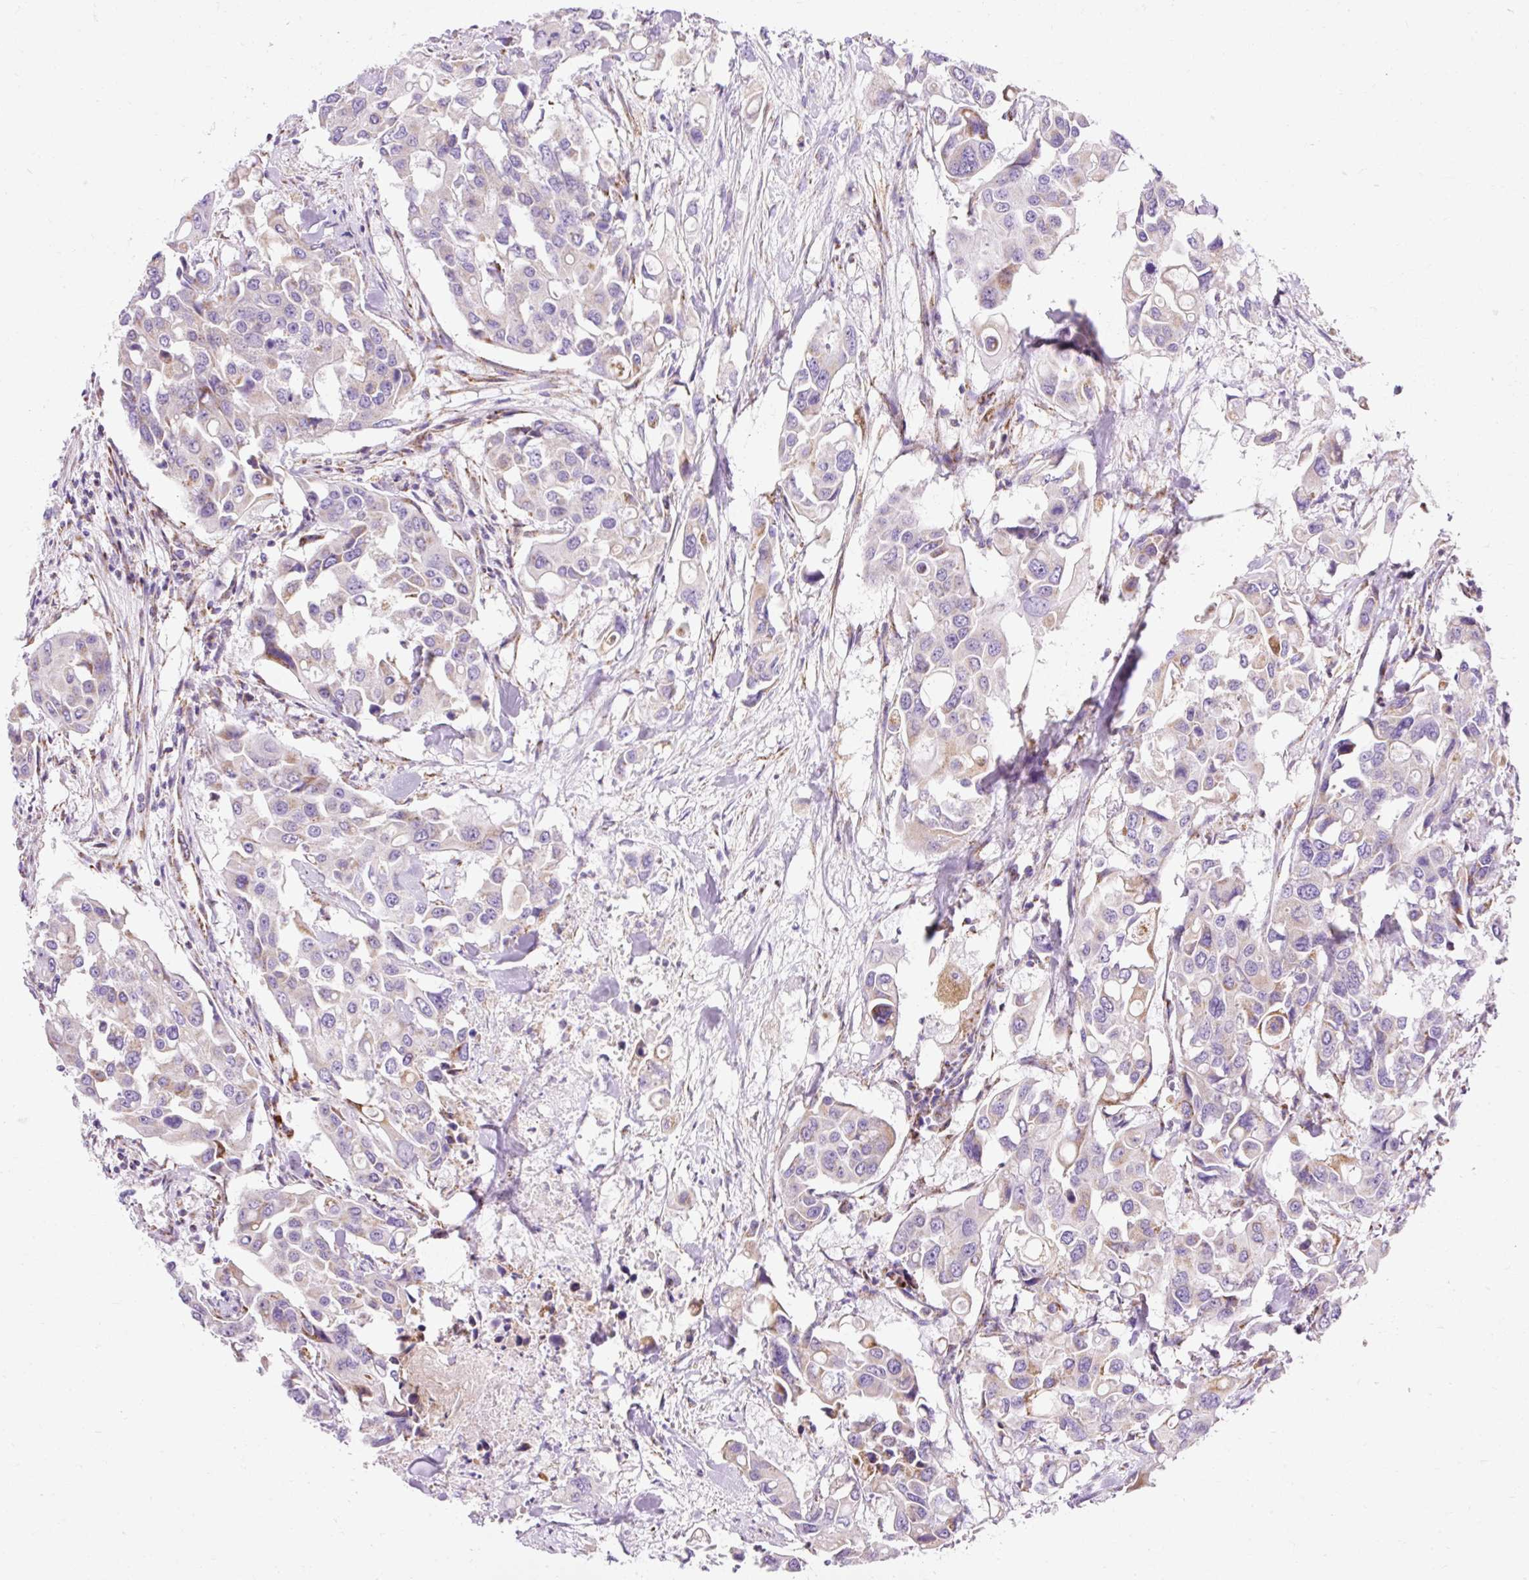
{"staining": {"intensity": "negative", "quantity": "none", "location": "none"}, "tissue": "colorectal cancer", "cell_type": "Tumor cells", "image_type": "cancer", "snomed": [{"axis": "morphology", "description": "Adenocarcinoma, NOS"}, {"axis": "topography", "description": "Colon"}], "caption": "This is an IHC histopathology image of adenocarcinoma (colorectal). There is no staining in tumor cells.", "gene": "PLPP2", "patient": {"sex": "male", "age": 77}}